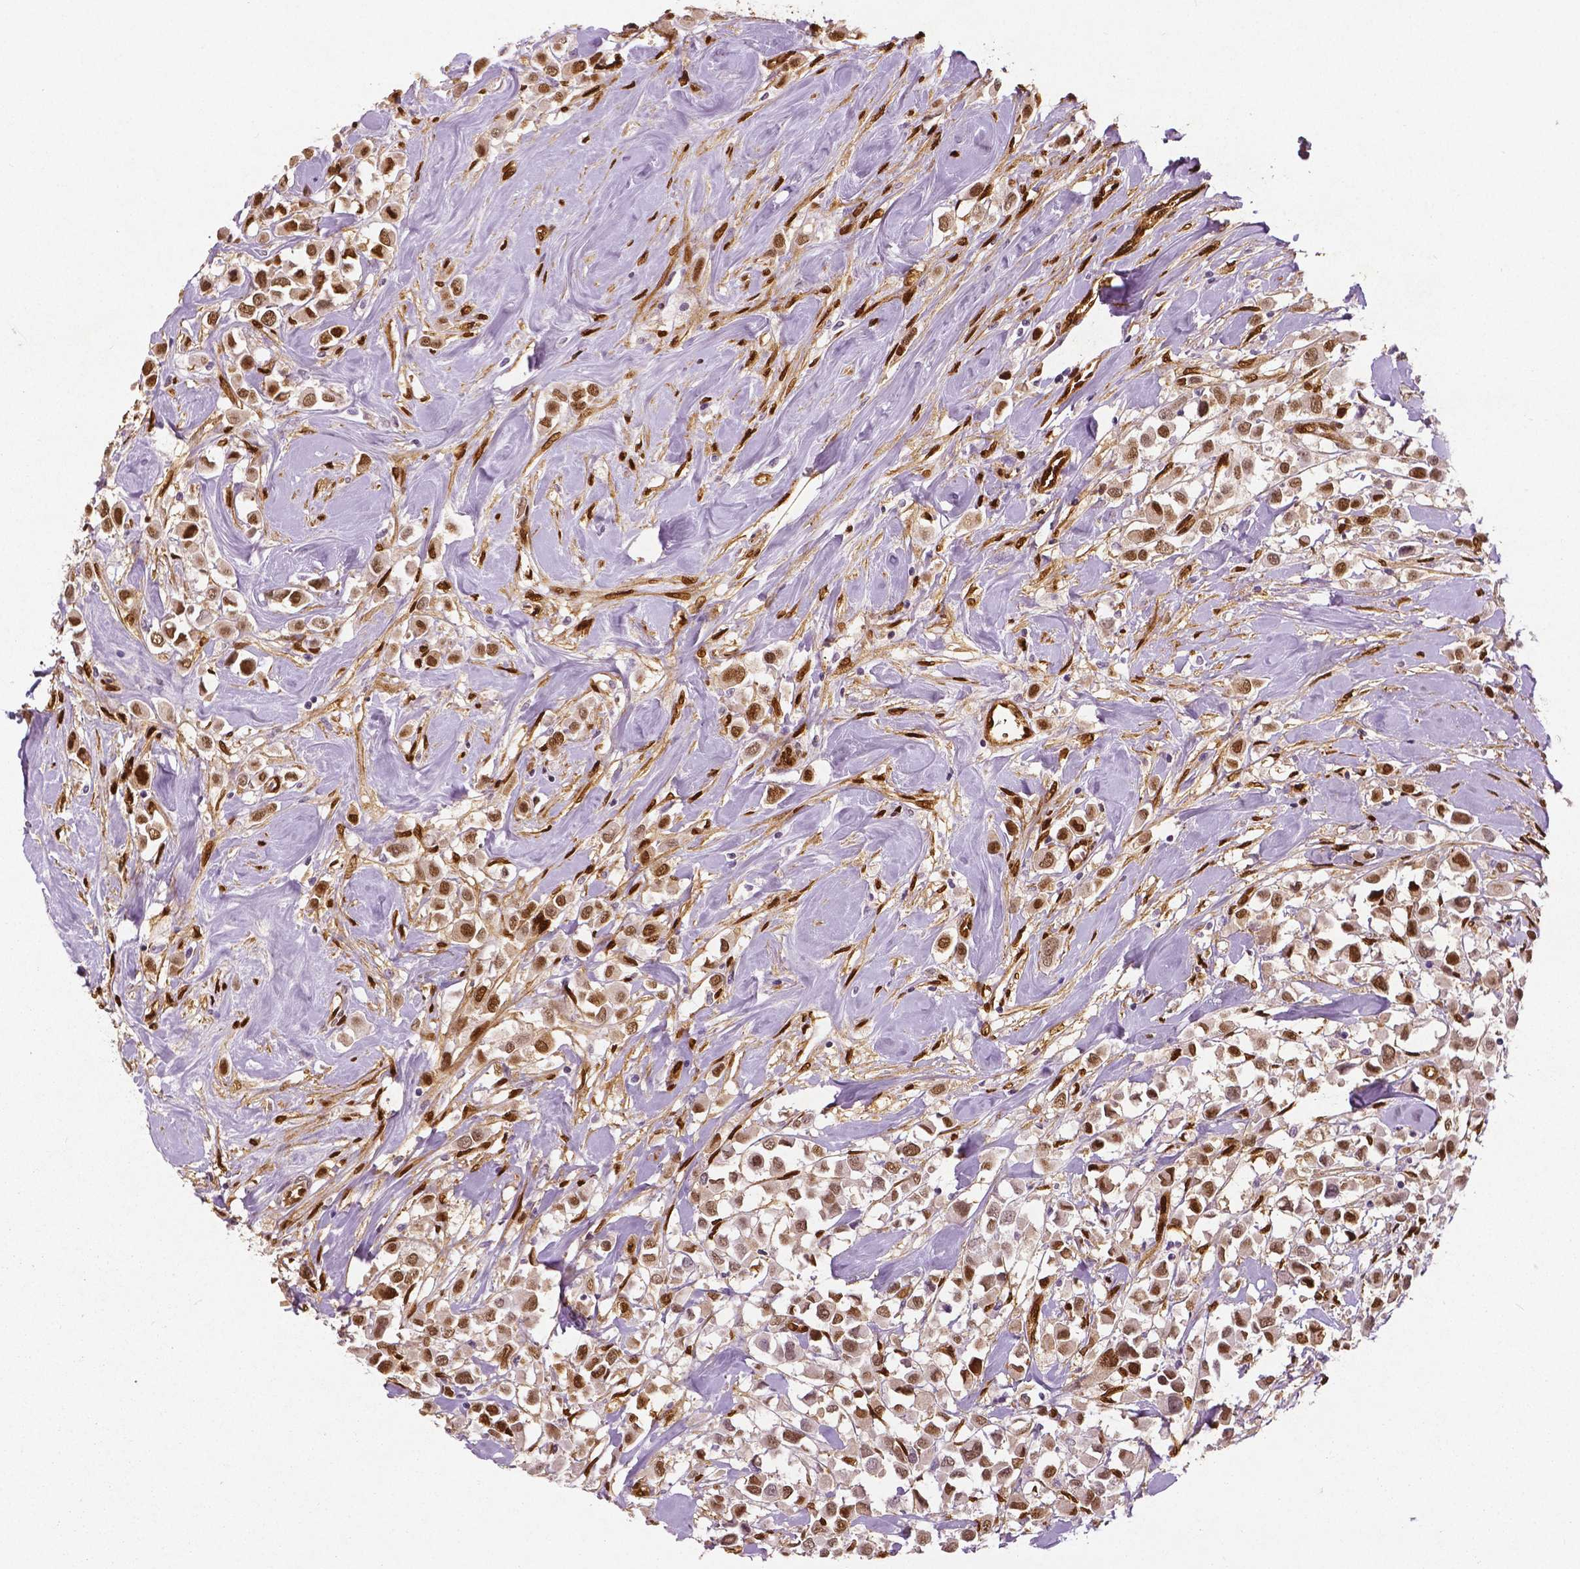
{"staining": {"intensity": "moderate", "quantity": ">75%", "location": "cytoplasmic/membranous,nuclear"}, "tissue": "breast cancer", "cell_type": "Tumor cells", "image_type": "cancer", "snomed": [{"axis": "morphology", "description": "Duct carcinoma"}, {"axis": "topography", "description": "Breast"}], "caption": "Breast infiltrating ductal carcinoma was stained to show a protein in brown. There is medium levels of moderate cytoplasmic/membranous and nuclear expression in approximately >75% of tumor cells. (DAB (3,3'-diaminobenzidine) = brown stain, brightfield microscopy at high magnification).", "gene": "WWTR1", "patient": {"sex": "female", "age": 61}}